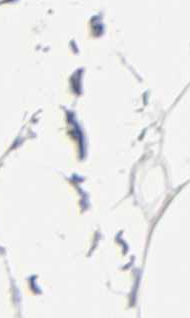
{"staining": {"intensity": "moderate", "quantity": "25%-75%", "location": "nuclear"}, "tissue": "adipose tissue", "cell_type": "Adipocytes", "image_type": "normal", "snomed": [{"axis": "morphology", "description": "Normal tissue, NOS"}, {"axis": "morphology", "description": "Duct carcinoma"}, {"axis": "topography", "description": "Breast"}, {"axis": "topography", "description": "Adipose tissue"}], "caption": "The image exhibits staining of benign adipose tissue, revealing moderate nuclear protein staining (brown color) within adipocytes. Nuclei are stained in blue.", "gene": "SP3", "patient": {"sex": "female", "age": 37}}